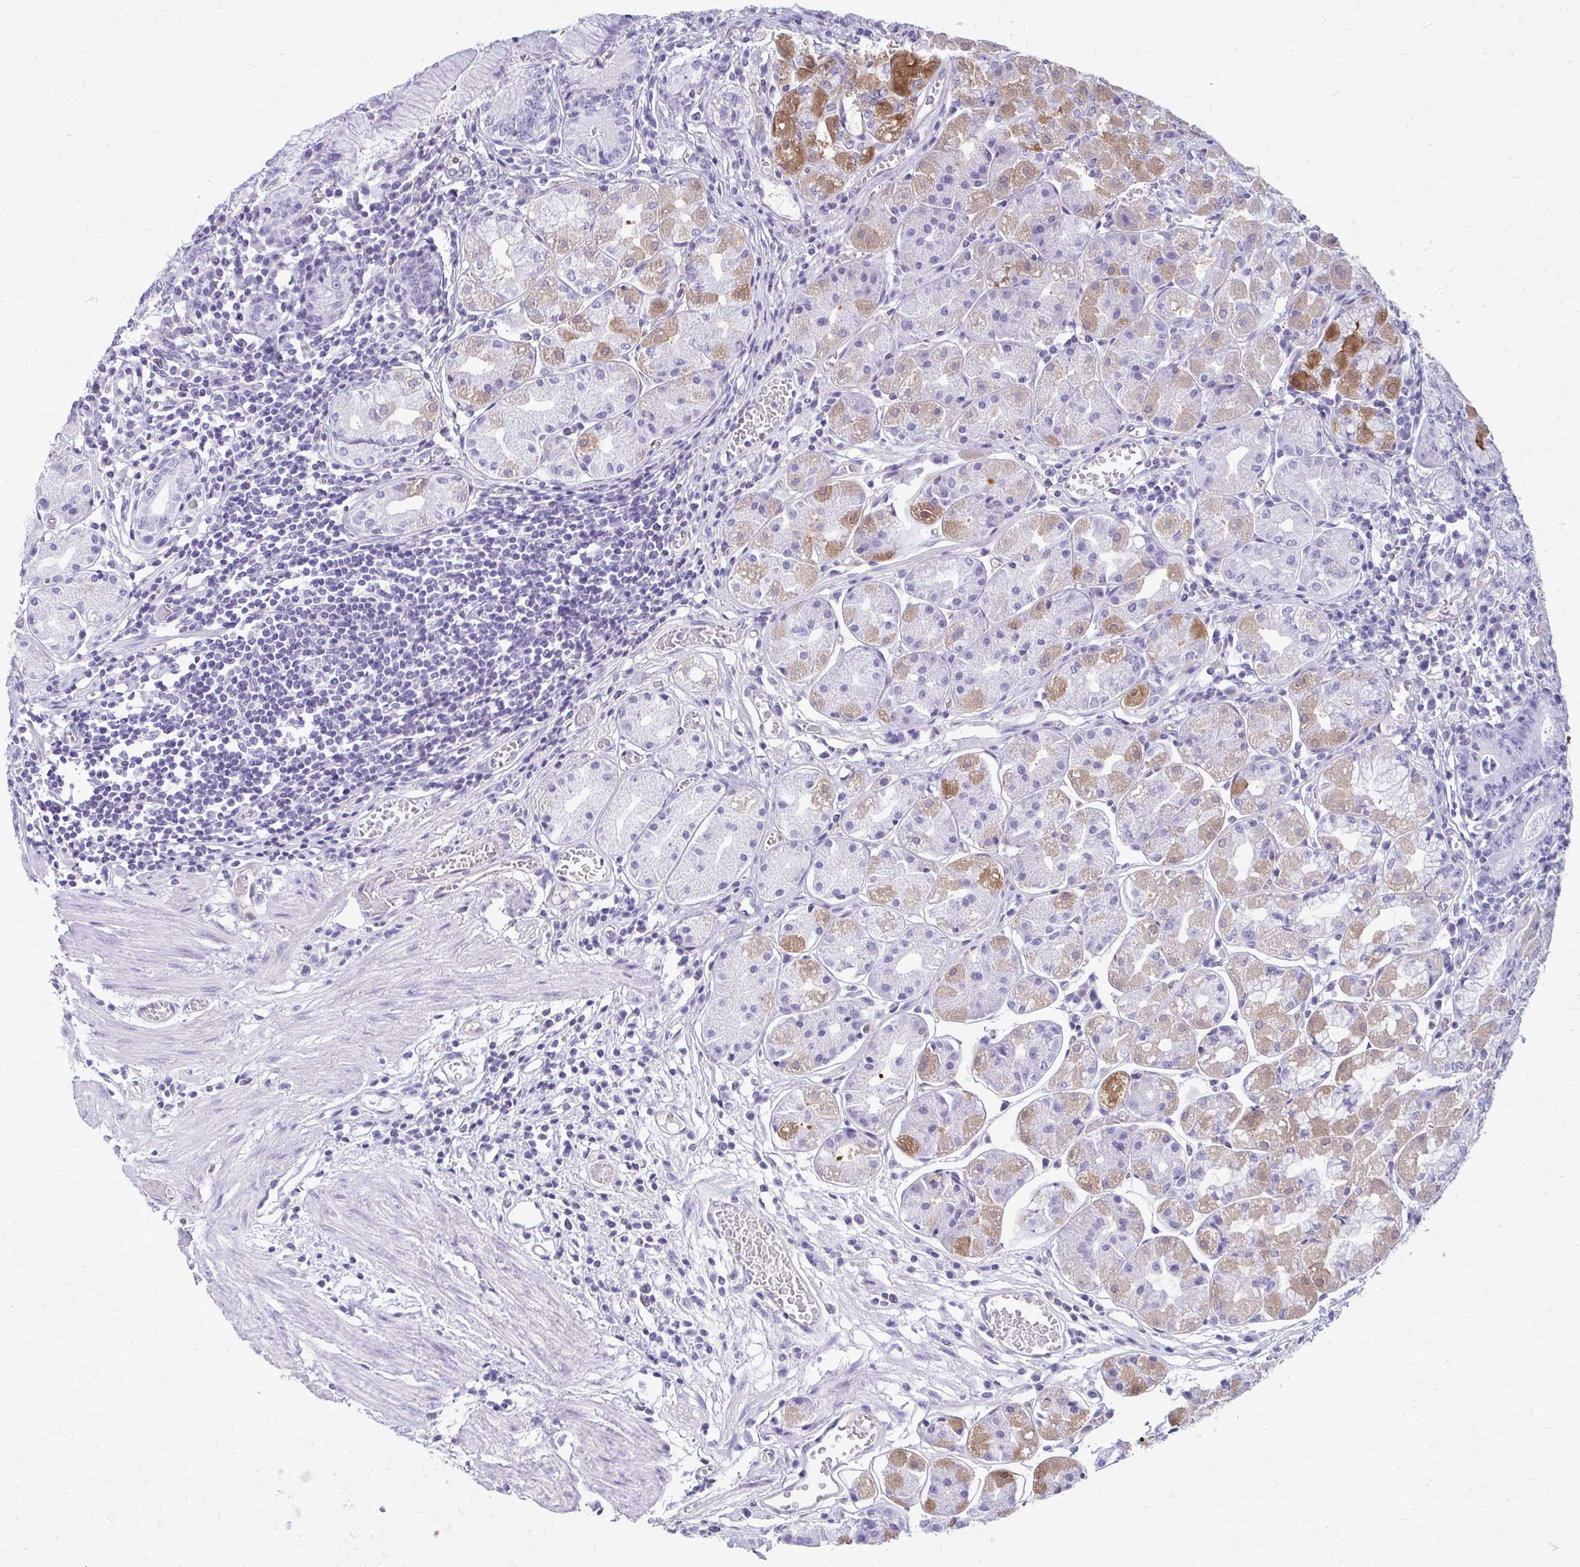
{"staining": {"intensity": "moderate", "quantity": "<25%", "location": "cytoplasmic/membranous"}, "tissue": "stomach", "cell_type": "Glandular cells", "image_type": "normal", "snomed": [{"axis": "morphology", "description": "Normal tissue, NOS"}, {"axis": "topography", "description": "Stomach"}], "caption": "Immunohistochemical staining of normal human stomach reveals low levels of moderate cytoplasmic/membranous staining in approximately <25% of glandular cells.", "gene": "FABP3", "patient": {"sex": "male", "age": 55}}